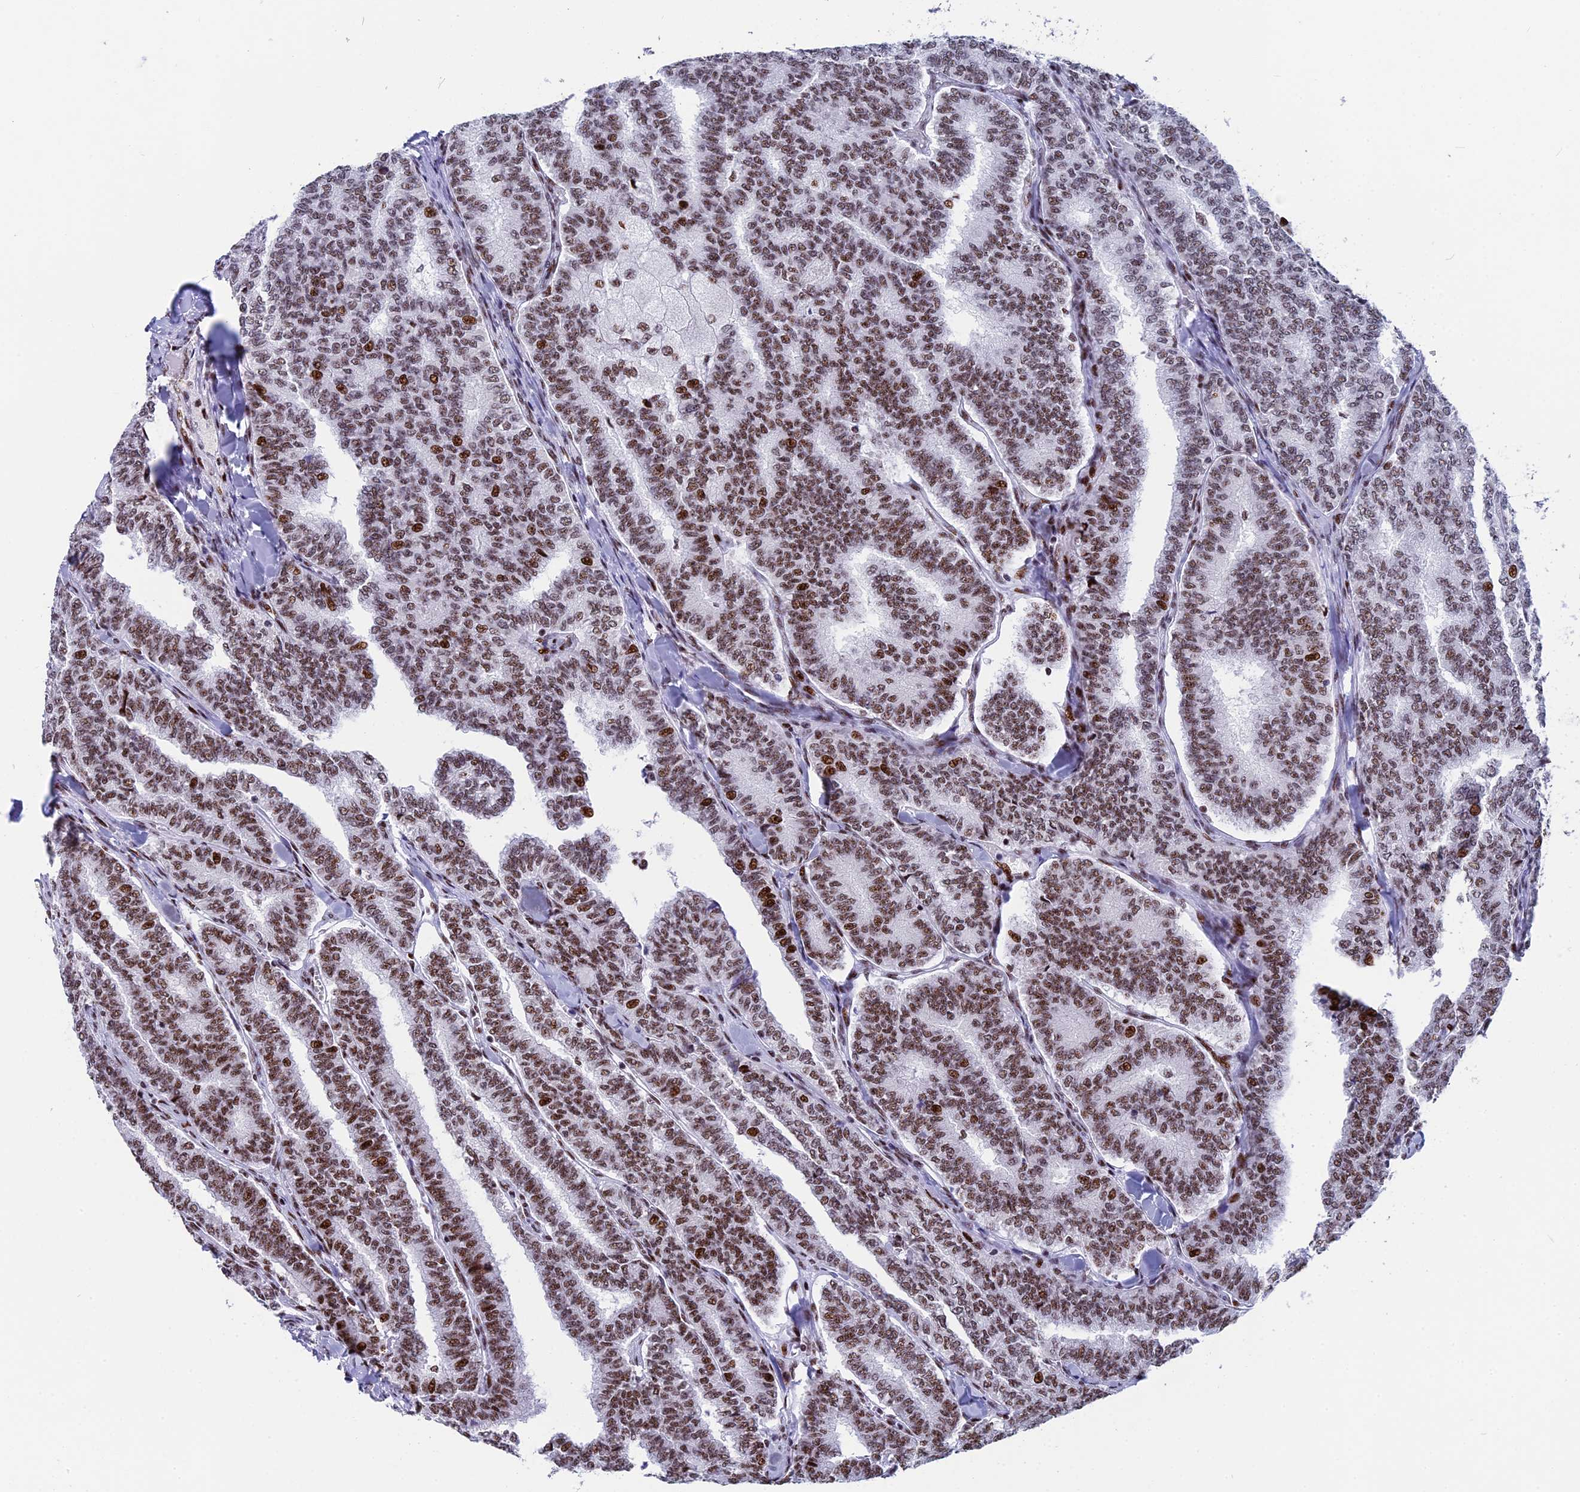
{"staining": {"intensity": "moderate", "quantity": ">75%", "location": "nuclear"}, "tissue": "thyroid cancer", "cell_type": "Tumor cells", "image_type": "cancer", "snomed": [{"axis": "morphology", "description": "Papillary adenocarcinoma, NOS"}, {"axis": "topography", "description": "Thyroid gland"}], "caption": "Papillary adenocarcinoma (thyroid) was stained to show a protein in brown. There is medium levels of moderate nuclear expression in approximately >75% of tumor cells.", "gene": "NSA2", "patient": {"sex": "female", "age": 35}}